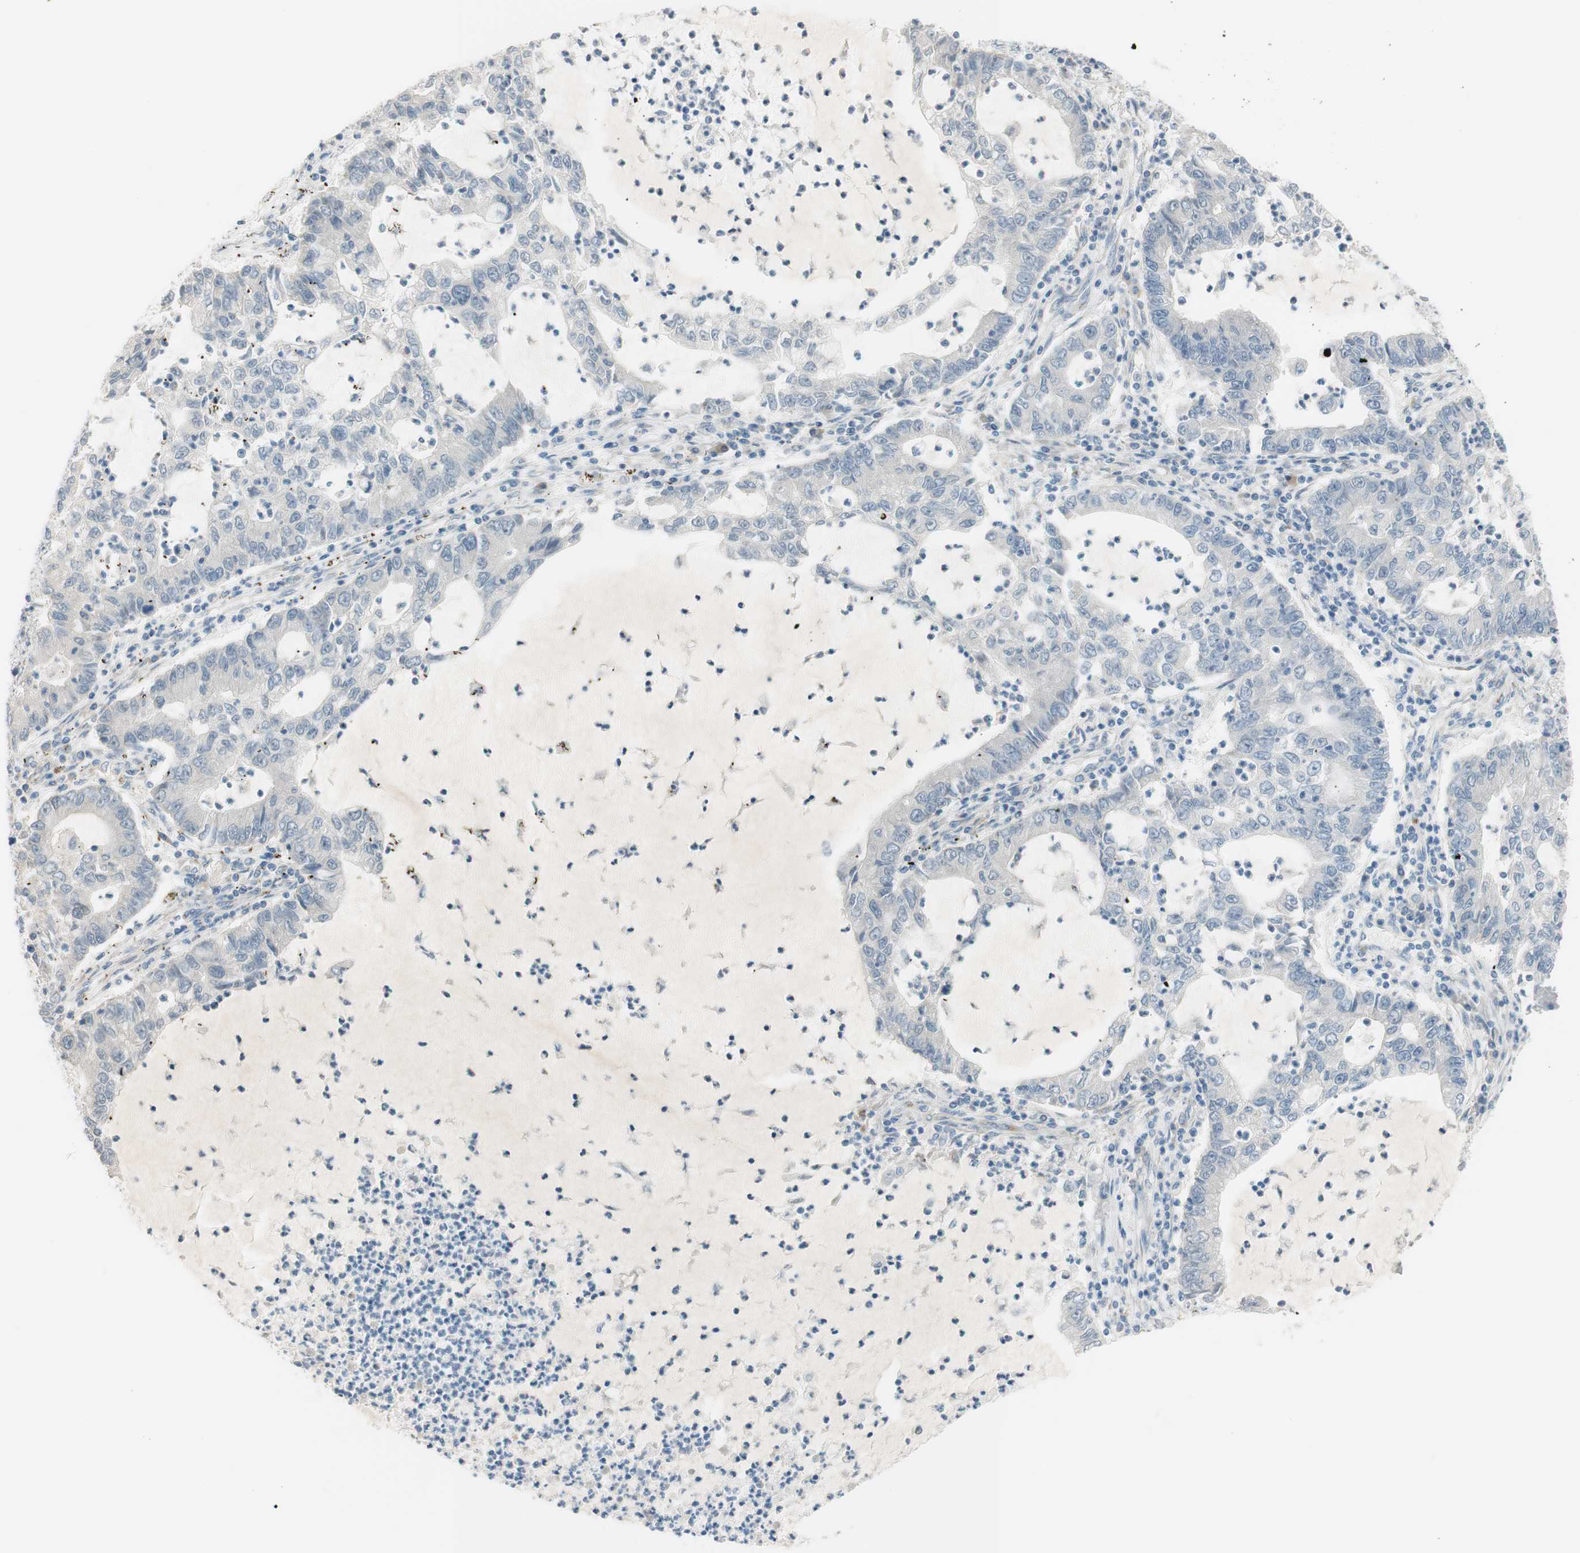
{"staining": {"intensity": "negative", "quantity": "none", "location": "none"}, "tissue": "lung cancer", "cell_type": "Tumor cells", "image_type": "cancer", "snomed": [{"axis": "morphology", "description": "Adenocarcinoma, NOS"}, {"axis": "topography", "description": "Lung"}], "caption": "This is a histopathology image of immunohistochemistry staining of lung cancer, which shows no staining in tumor cells. The staining was performed using DAB to visualize the protein expression in brown, while the nuclei were stained in blue with hematoxylin (Magnification: 20x).", "gene": "B4GALNT1", "patient": {"sex": "female", "age": 51}}